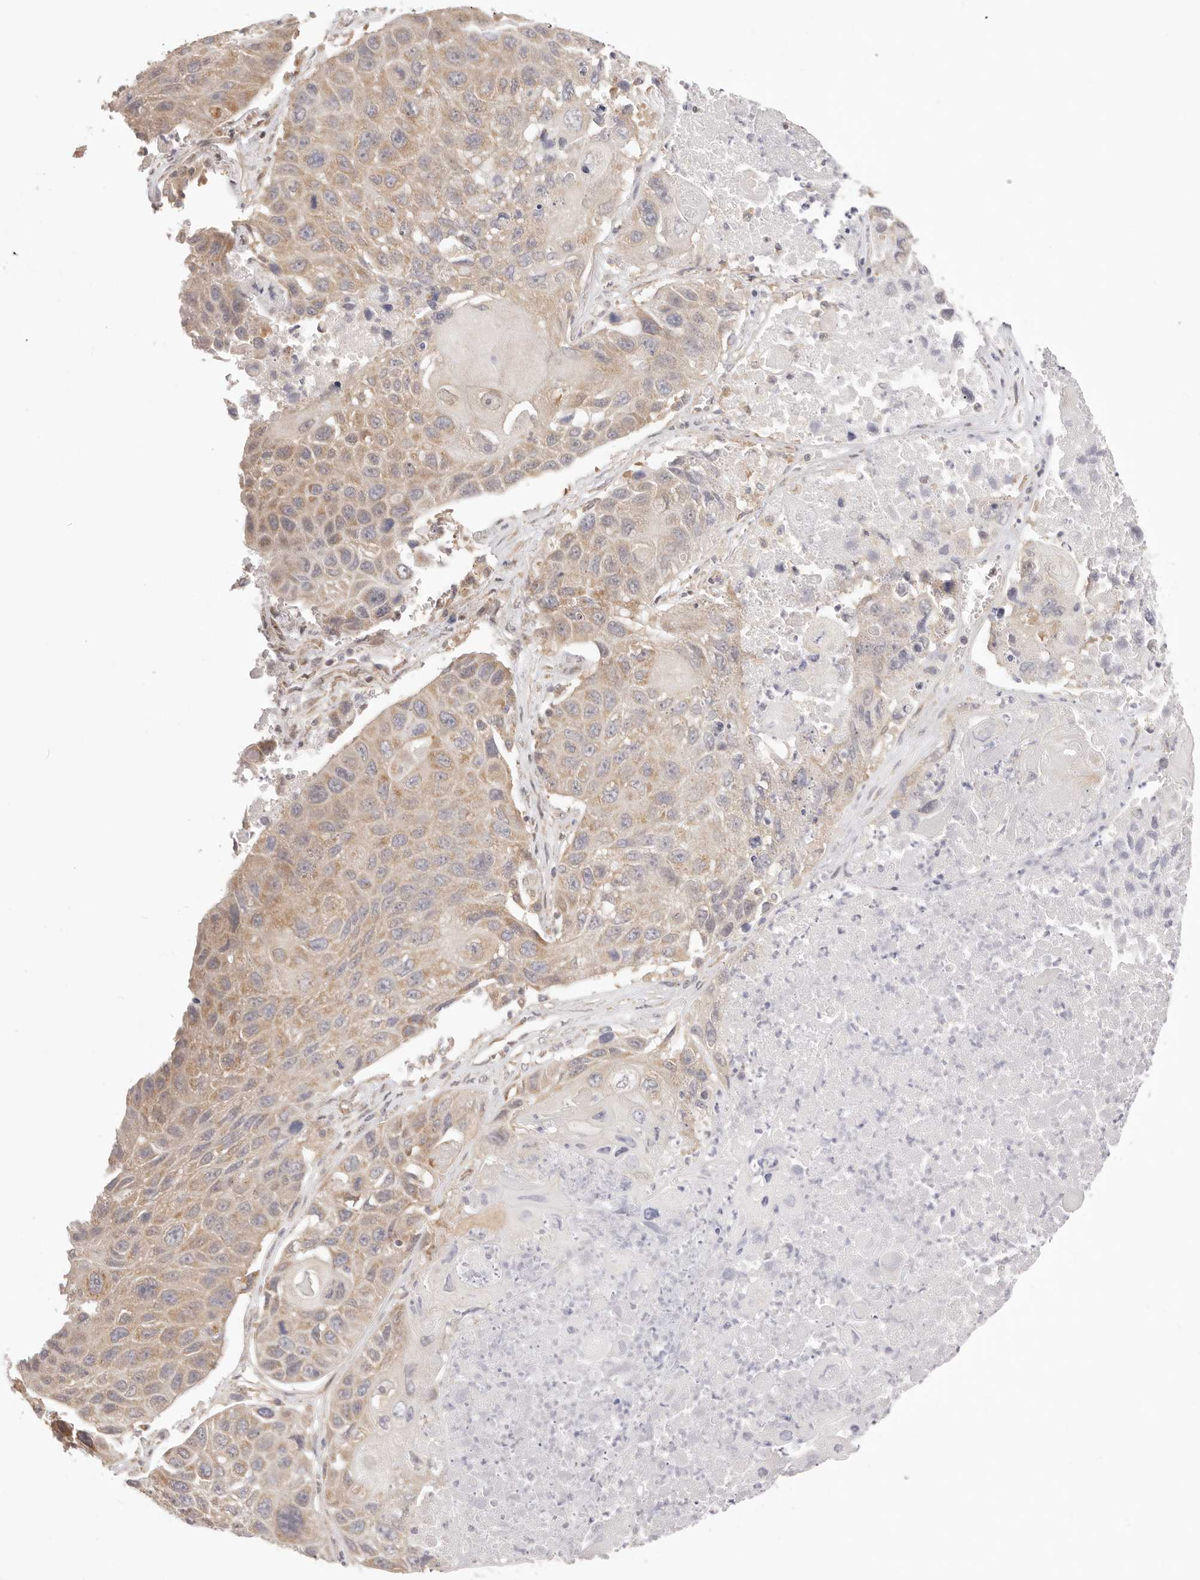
{"staining": {"intensity": "moderate", "quantity": ">75%", "location": "cytoplasmic/membranous"}, "tissue": "lung cancer", "cell_type": "Tumor cells", "image_type": "cancer", "snomed": [{"axis": "morphology", "description": "Squamous cell carcinoma, NOS"}, {"axis": "topography", "description": "Lung"}], "caption": "Lung squamous cell carcinoma was stained to show a protein in brown. There is medium levels of moderate cytoplasmic/membranous positivity in about >75% of tumor cells.", "gene": "KCMF1", "patient": {"sex": "male", "age": 61}}